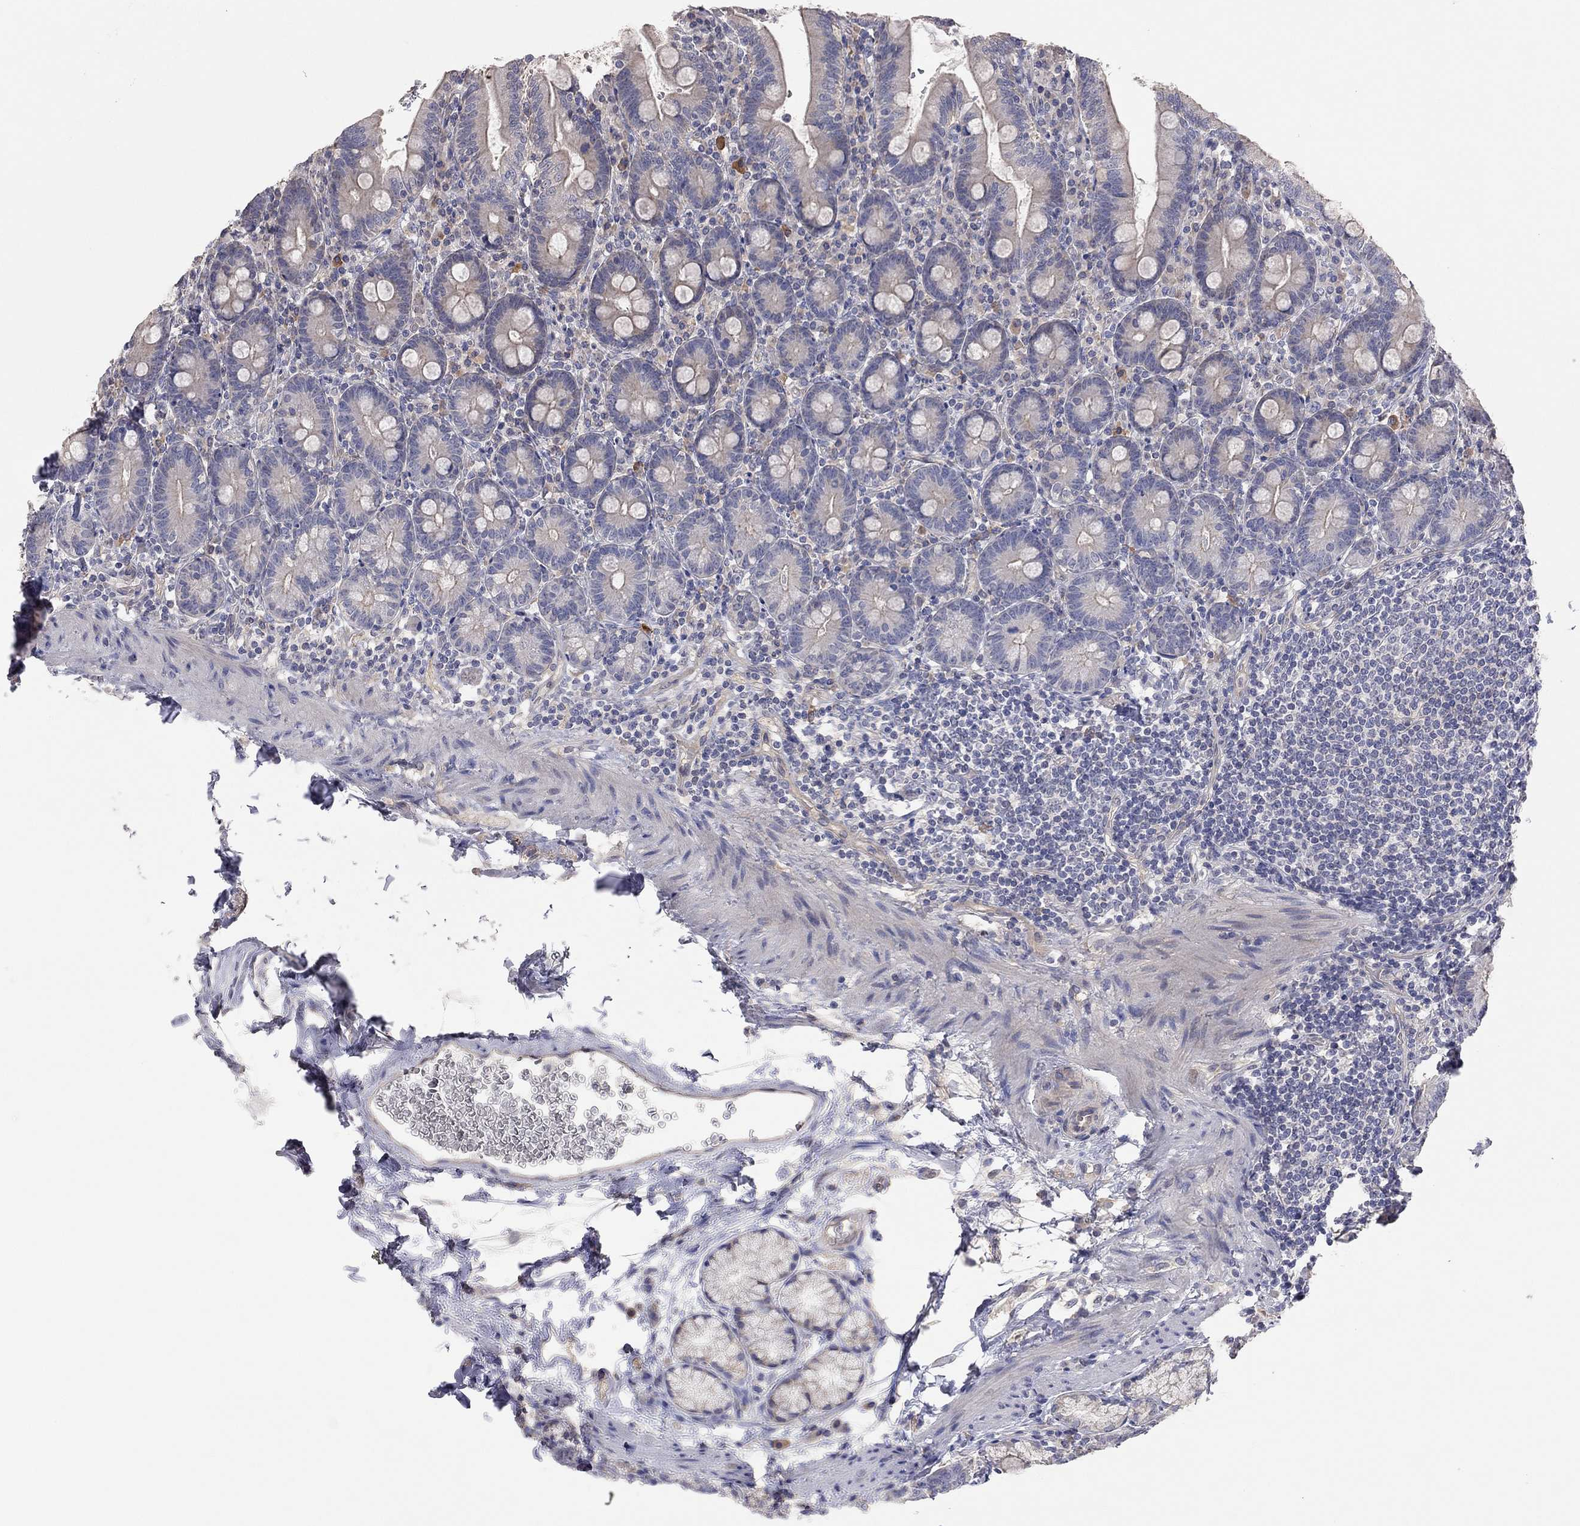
{"staining": {"intensity": "strong", "quantity": "<25%", "location": "cytoplasmic/membranous"}, "tissue": "duodenum", "cell_type": "Glandular cells", "image_type": "normal", "snomed": [{"axis": "morphology", "description": "Normal tissue, NOS"}, {"axis": "topography", "description": "Duodenum"}], "caption": "This is an image of immunohistochemistry staining of benign duodenum, which shows strong positivity in the cytoplasmic/membranous of glandular cells.", "gene": "KCNB1", "patient": {"sex": "female", "age": 67}}